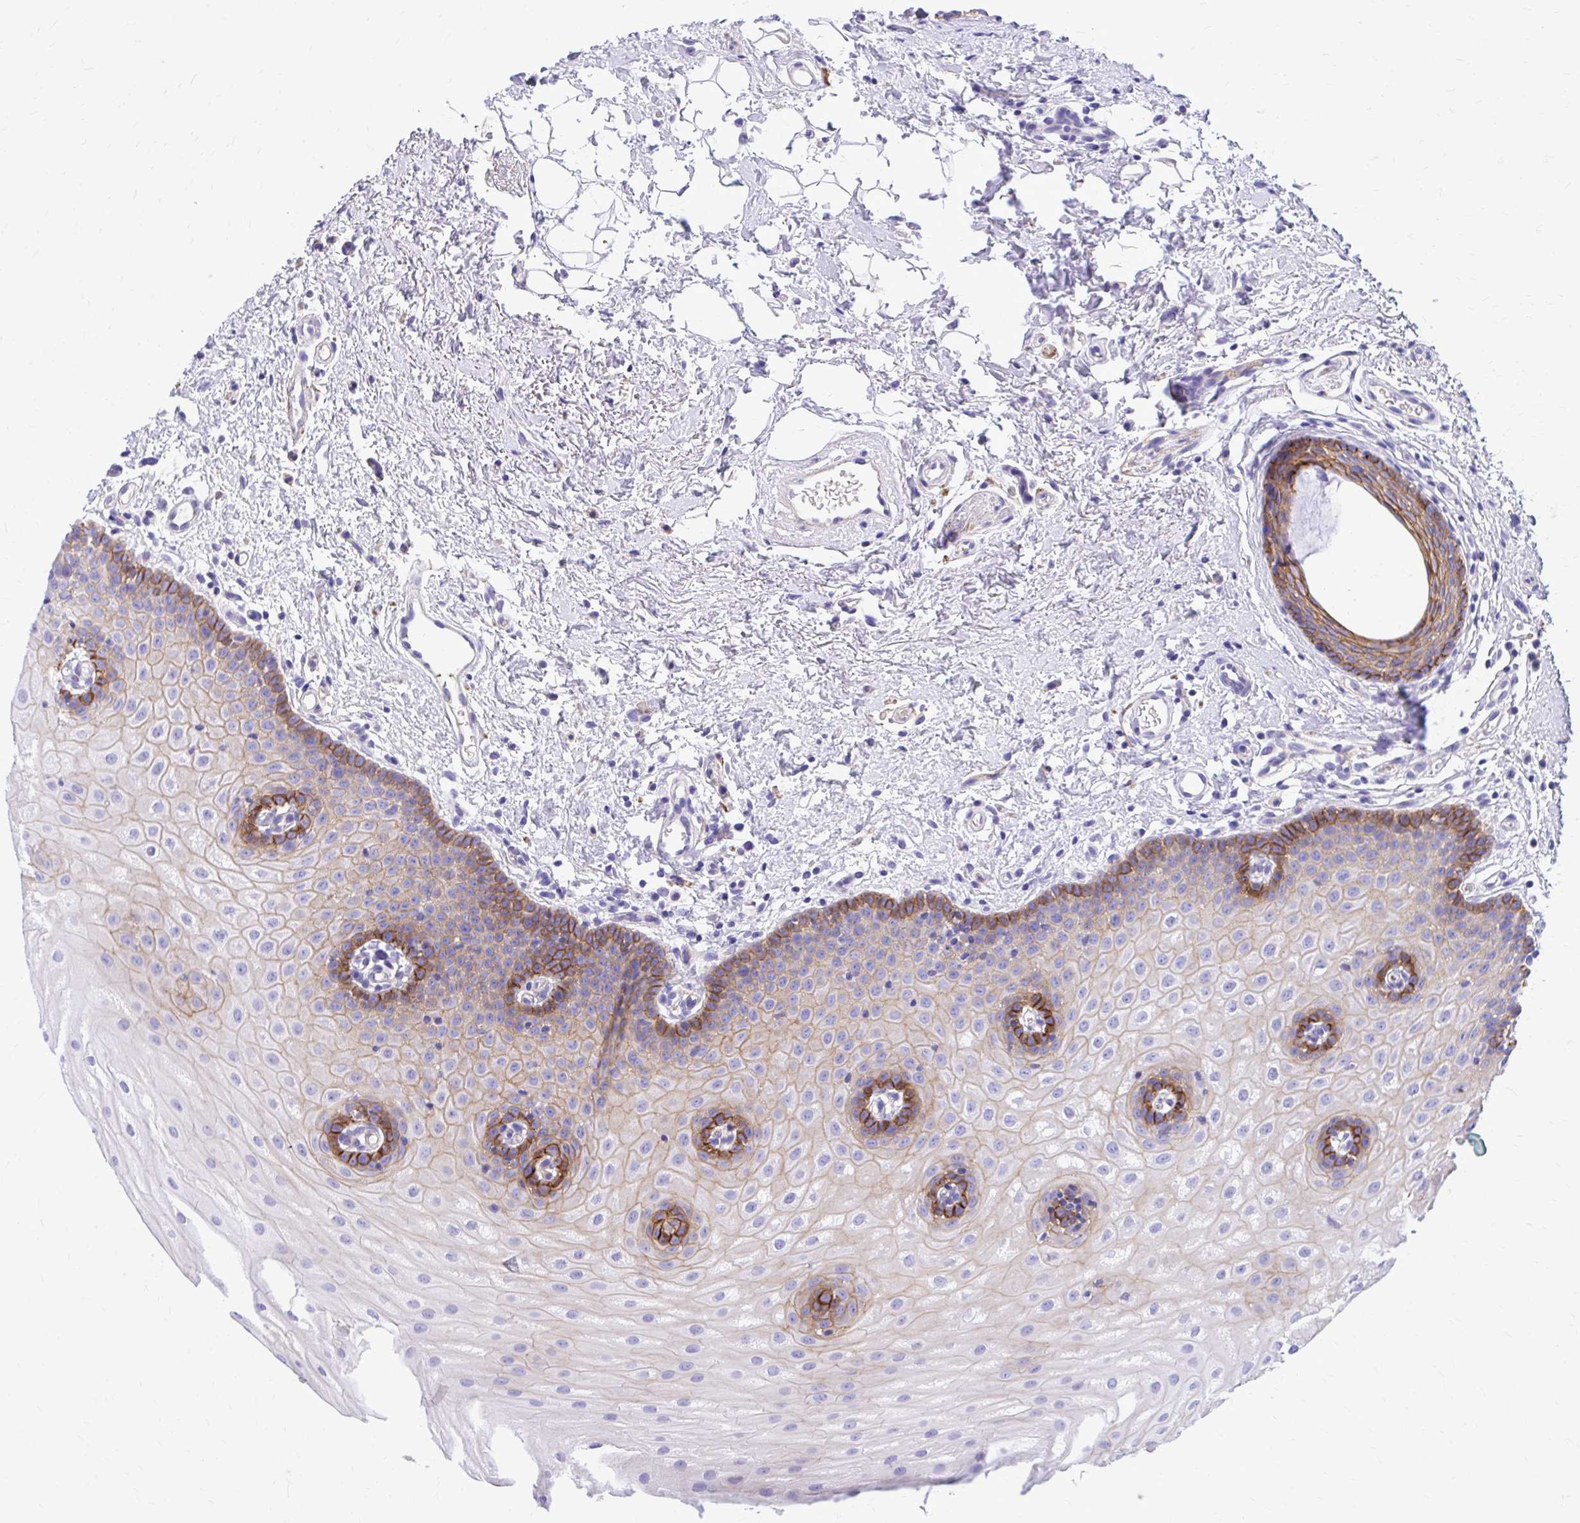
{"staining": {"intensity": "moderate", "quantity": "25%-75%", "location": "cytoplasmic/membranous"}, "tissue": "oral mucosa", "cell_type": "Squamous epithelial cells", "image_type": "normal", "snomed": [{"axis": "morphology", "description": "Normal tissue, NOS"}, {"axis": "morphology", "description": "Adenocarcinoma, NOS"}, {"axis": "topography", "description": "Oral tissue"}, {"axis": "topography", "description": "Head-Neck"}], "caption": "Protein analysis of benign oral mucosa reveals moderate cytoplasmic/membranous expression in approximately 25%-75% of squamous epithelial cells.", "gene": "EPB41L1", "patient": {"sex": "female", "age": 57}}